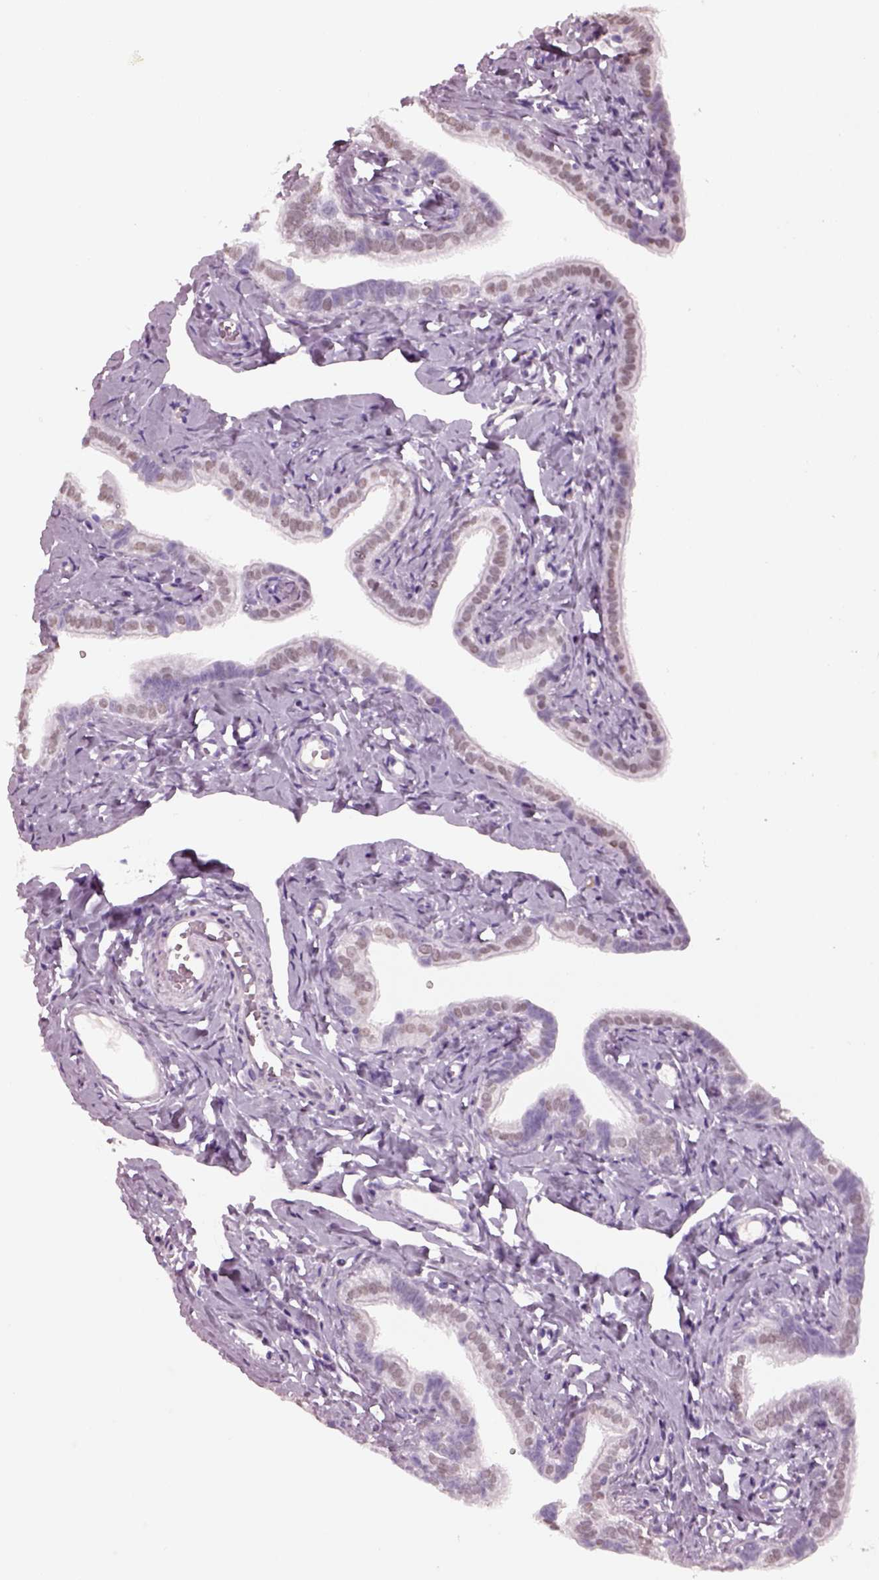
{"staining": {"intensity": "weak", "quantity": "<25%", "location": "nuclear"}, "tissue": "fallopian tube", "cell_type": "Glandular cells", "image_type": "normal", "snomed": [{"axis": "morphology", "description": "Normal tissue, NOS"}, {"axis": "topography", "description": "Fallopian tube"}], "caption": "Immunohistochemistry micrograph of benign fallopian tube stained for a protein (brown), which displays no expression in glandular cells. Brightfield microscopy of immunohistochemistry (IHC) stained with DAB (3,3'-diaminobenzidine) (brown) and hematoxylin (blue), captured at high magnification.", "gene": "KRTAP3", "patient": {"sex": "female", "age": 41}}